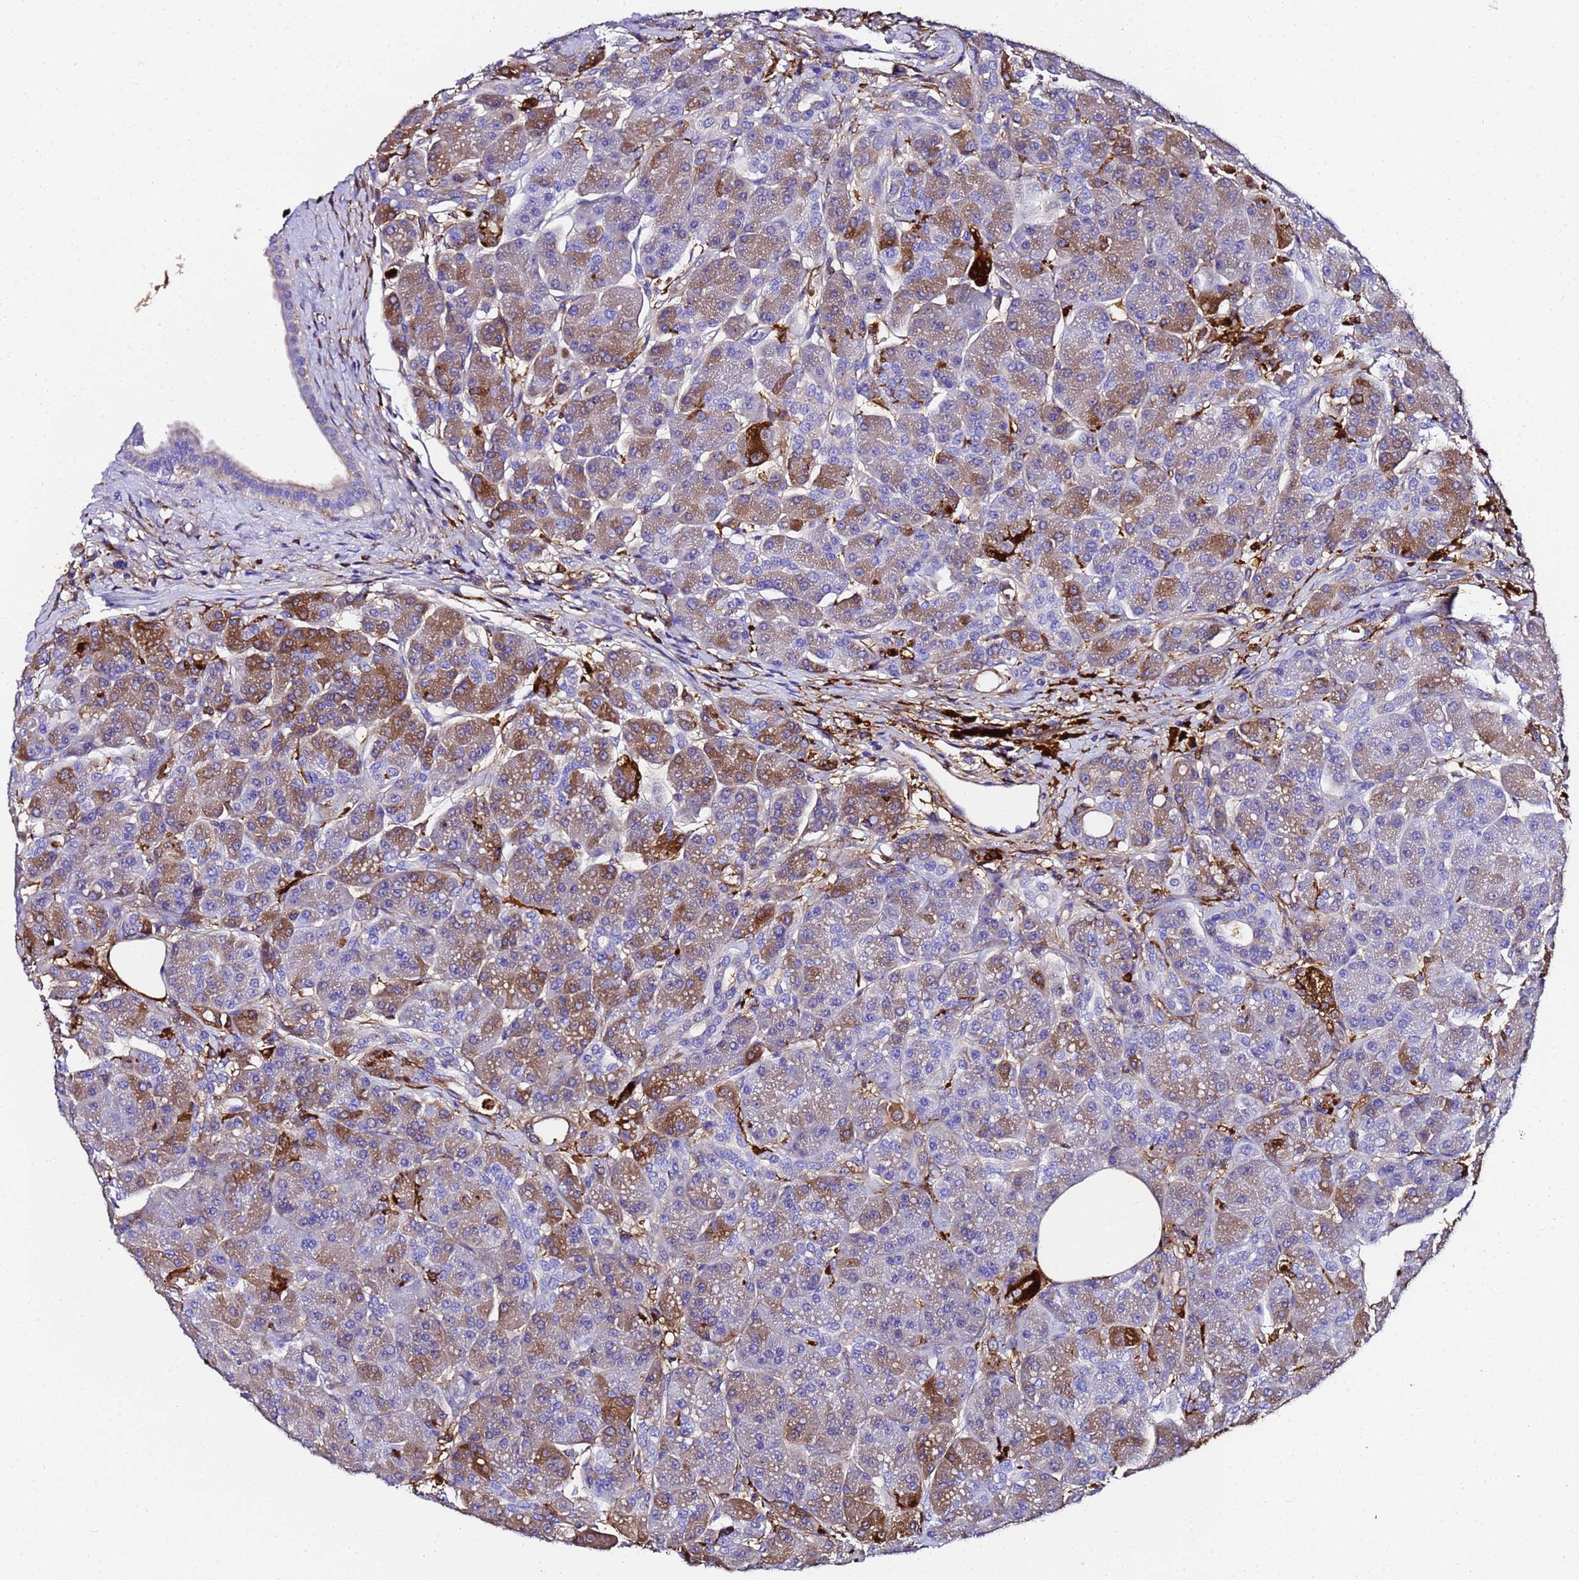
{"staining": {"intensity": "moderate", "quantity": "<25%", "location": "cytoplasmic/membranous"}, "tissue": "pancreas", "cell_type": "Exocrine glandular cells", "image_type": "normal", "snomed": [{"axis": "morphology", "description": "Normal tissue, NOS"}, {"axis": "topography", "description": "Pancreas"}], "caption": "Immunohistochemistry histopathology image of normal pancreas: pancreas stained using immunohistochemistry (IHC) displays low levels of moderate protein expression localized specifically in the cytoplasmic/membranous of exocrine glandular cells, appearing as a cytoplasmic/membranous brown color.", "gene": "FTL", "patient": {"sex": "male", "age": 63}}